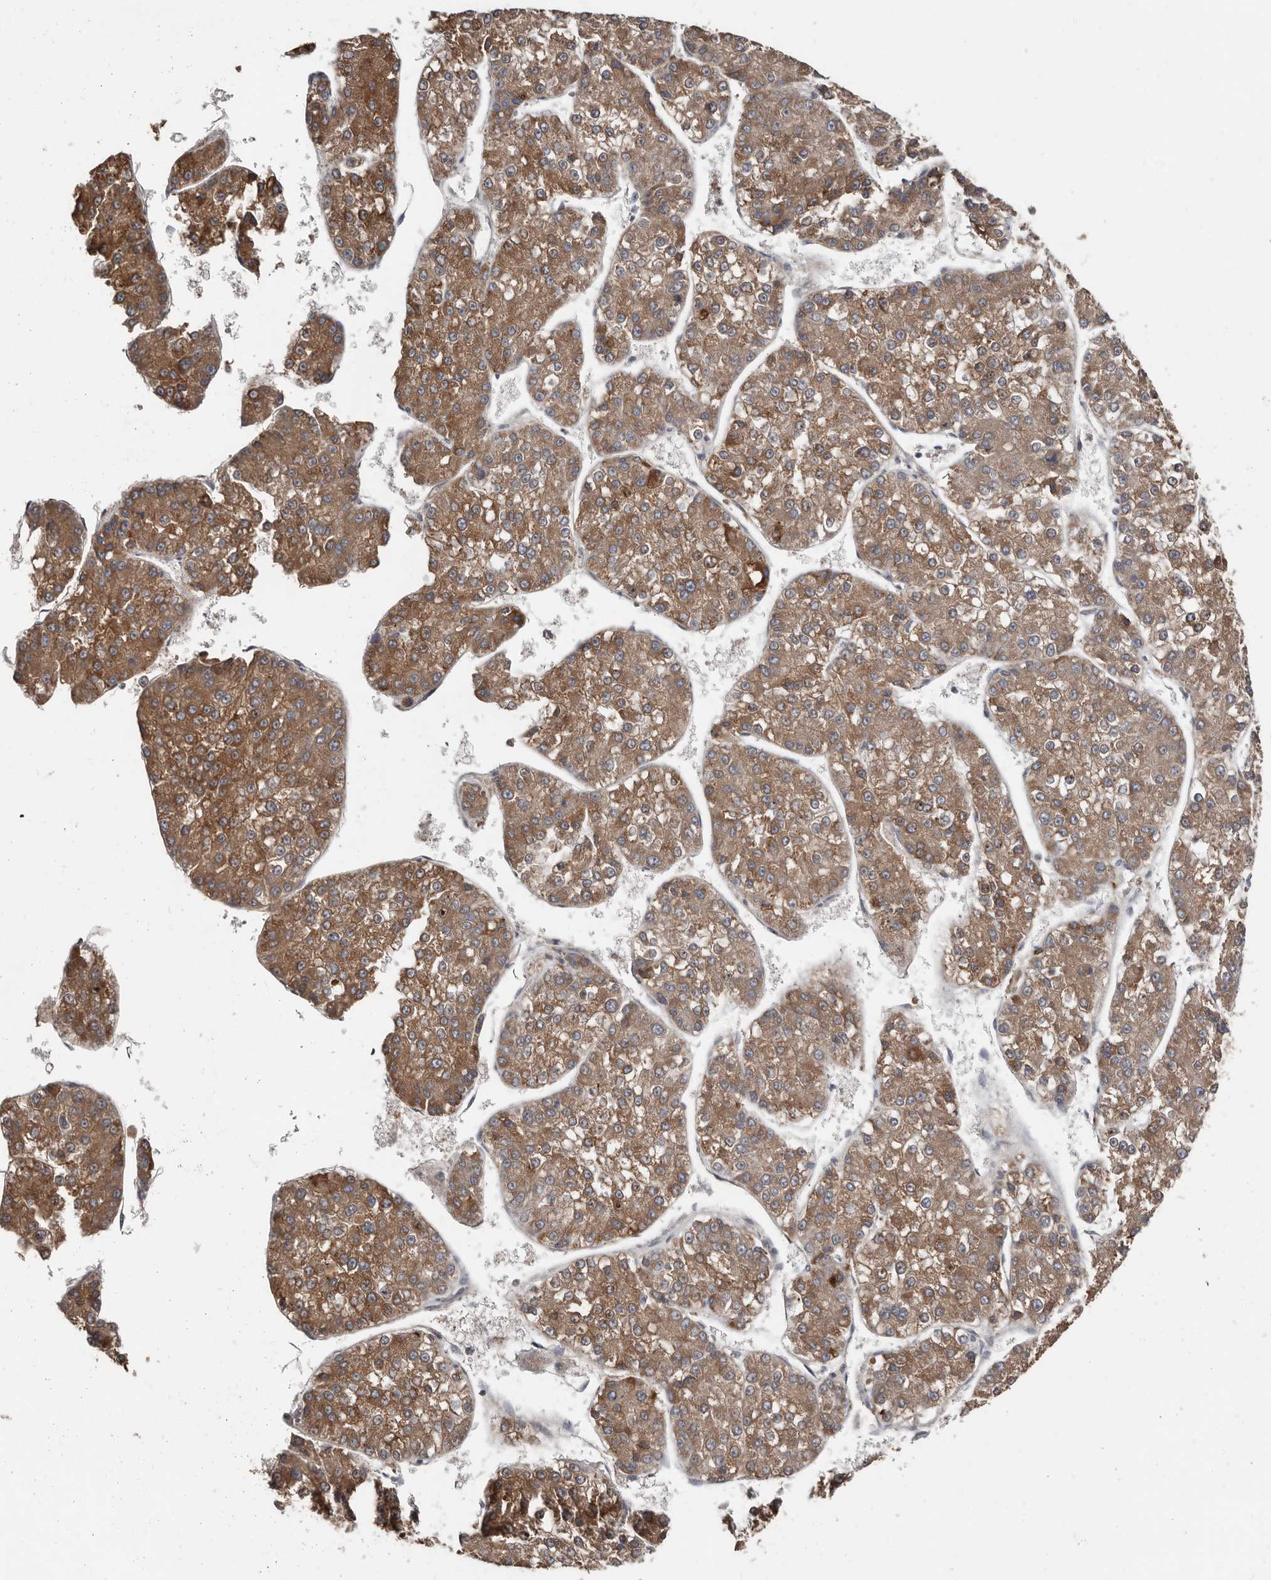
{"staining": {"intensity": "moderate", "quantity": ">75%", "location": "cytoplasmic/membranous"}, "tissue": "liver cancer", "cell_type": "Tumor cells", "image_type": "cancer", "snomed": [{"axis": "morphology", "description": "Carcinoma, Hepatocellular, NOS"}, {"axis": "topography", "description": "Liver"}], "caption": "DAB immunohistochemical staining of human hepatocellular carcinoma (liver) demonstrates moderate cytoplasmic/membranous protein staining in approximately >75% of tumor cells.", "gene": "SLC39A2", "patient": {"sex": "female", "age": 73}}